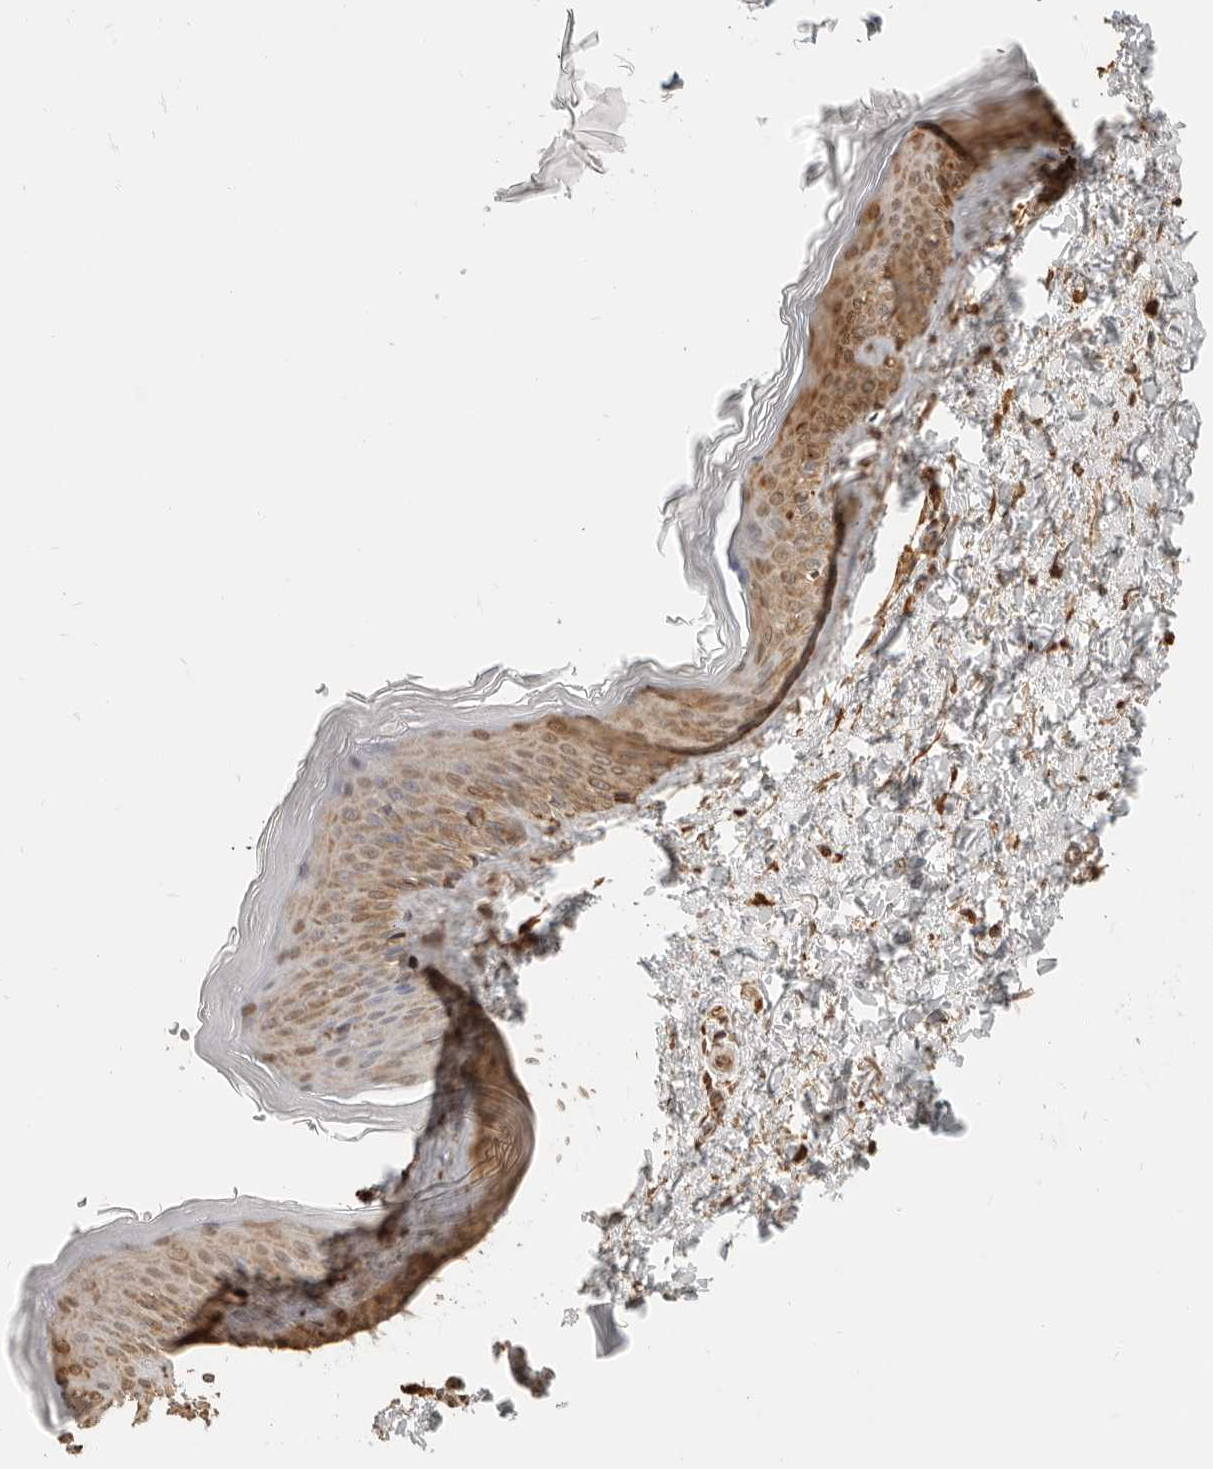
{"staining": {"intensity": "moderate", "quantity": ">75%", "location": "cytoplasmic/membranous,nuclear"}, "tissue": "skin", "cell_type": "Fibroblasts", "image_type": "normal", "snomed": [{"axis": "morphology", "description": "Normal tissue, NOS"}, {"axis": "topography", "description": "Skin"}], "caption": "Immunohistochemistry (IHC) micrograph of unremarkable skin: human skin stained using immunohistochemistry (IHC) reveals medium levels of moderate protein expression localized specifically in the cytoplasmic/membranous,nuclear of fibroblasts, appearing as a cytoplasmic/membranous,nuclear brown color.", "gene": "ARHGEF10L", "patient": {"sex": "female", "age": 27}}